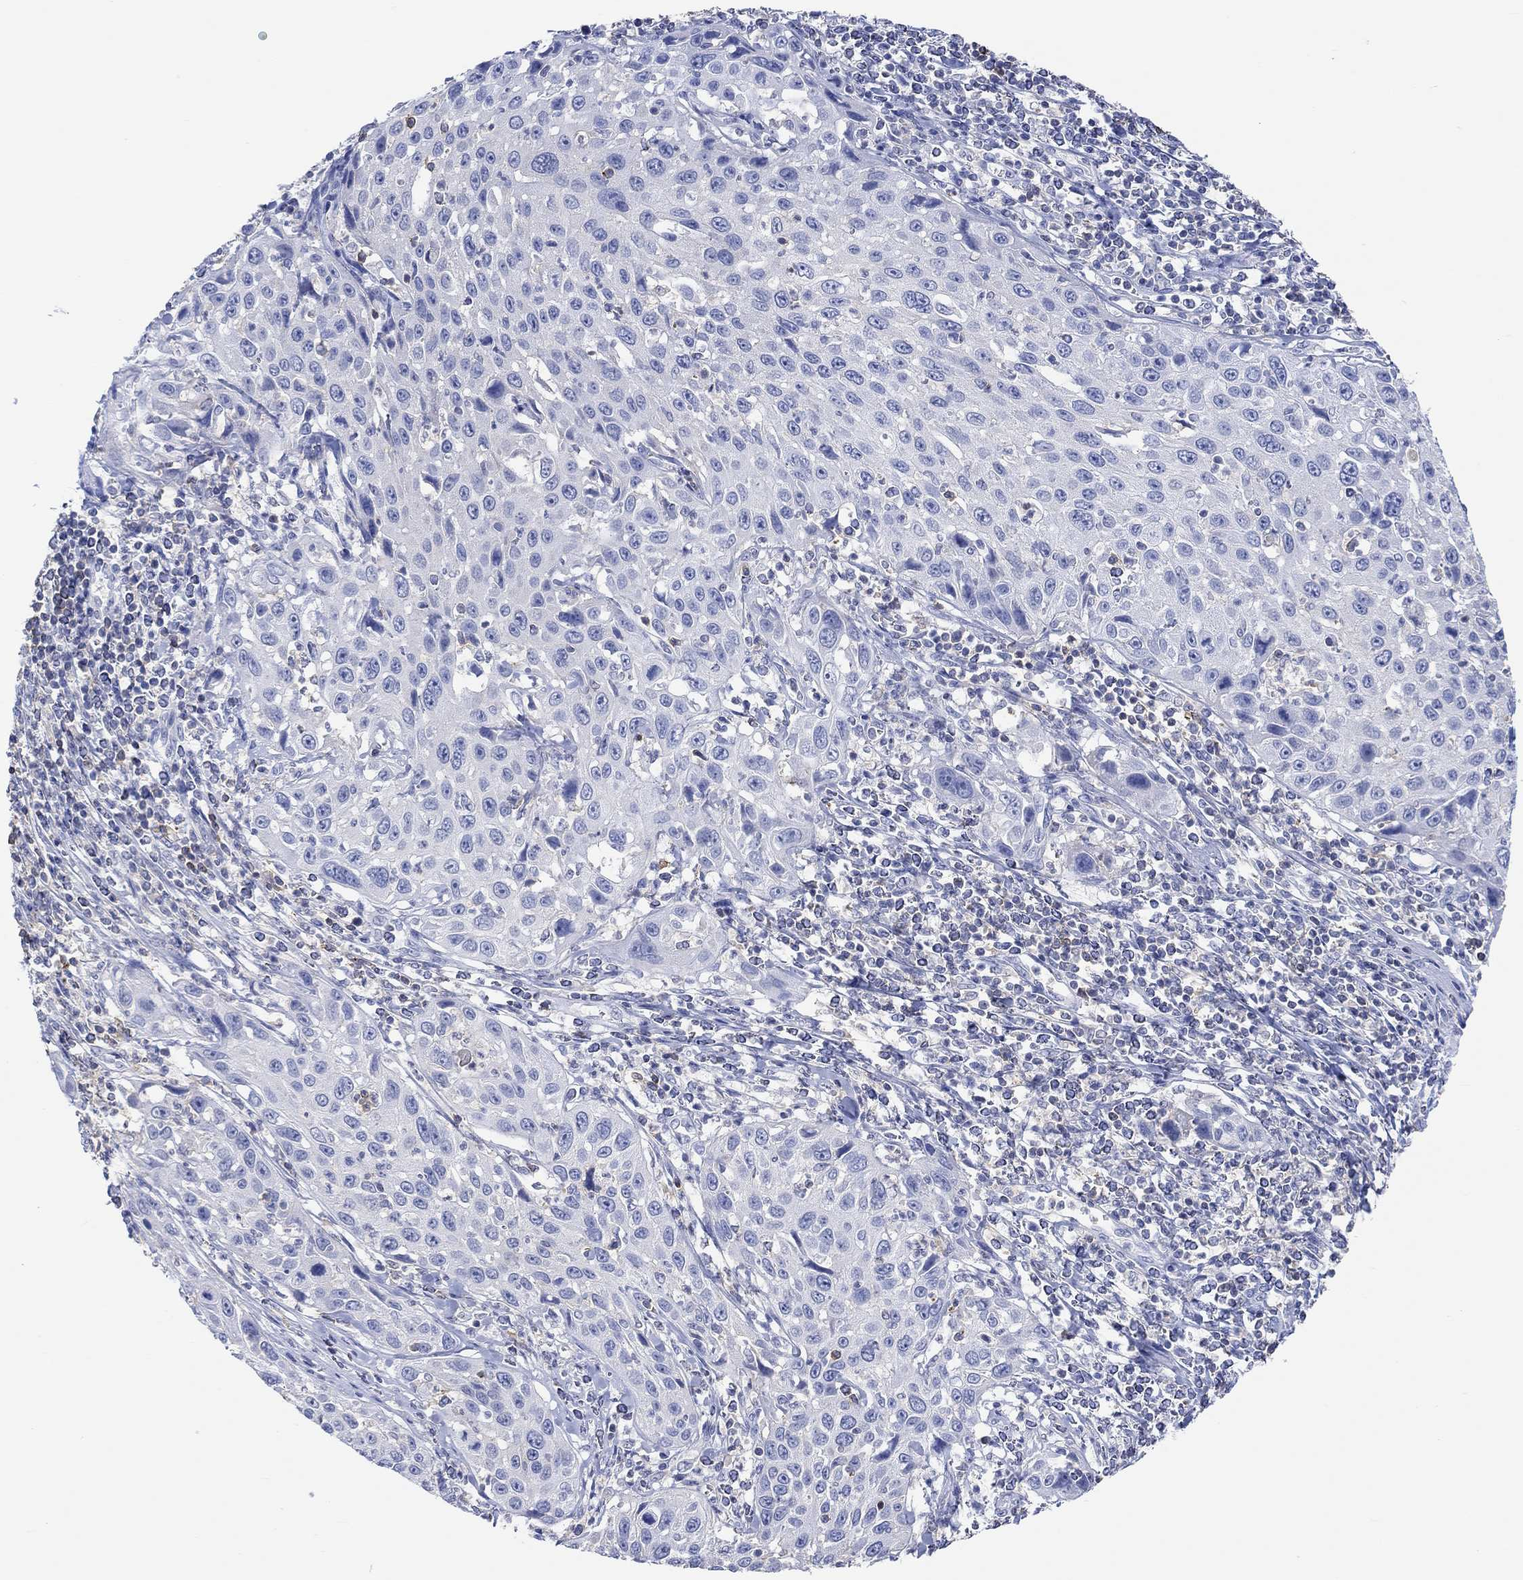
{"staining": {"intensity": "negative", "quantity": "none", "location": "none"}, "tissue": "cervical cancer", "cell_type": "Tumor cells", "image_type": "cancer", "snomed": [{"axis": "morphology", "description": "Squamous cell carcinoma, NOS"}, {"axis": "topography", "description": "Cervix"}], "caption": "Immunohistochemistry (IHC) micrograph of neoplastic tissue: cervical cancer stained with DAB displays no significant protein expression in tumor cells. The staining was performed using DAB to visualize the protein expression in brown, while the nuclei were stained in blue with hematoxylin (Magnification: 20x).", "gene": "GCM1", "patient": {"sex": "female", "age": 26}}